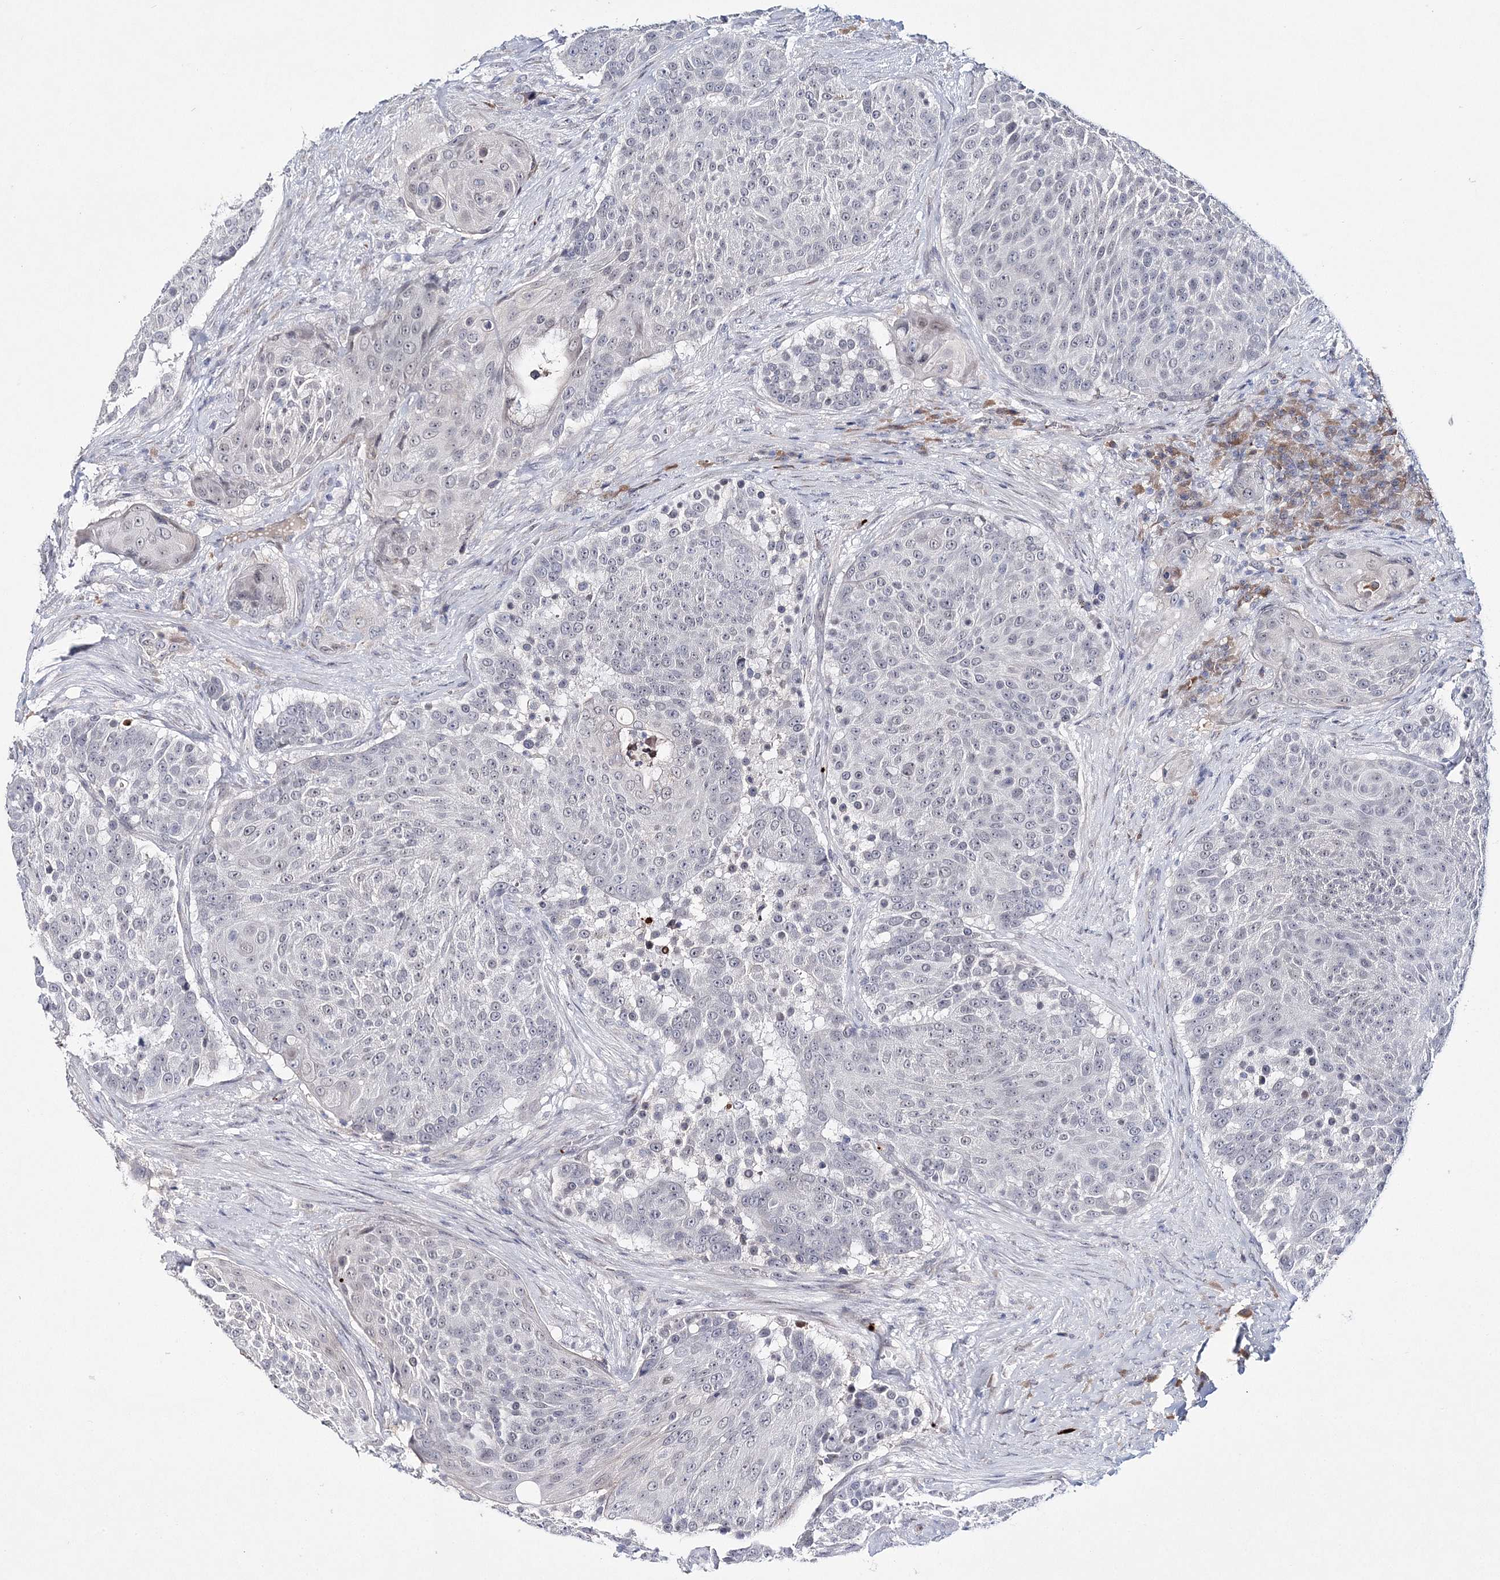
{"staining": {"intensity": "weak", "quantity": "<25%", "location": "nuclear"}, "tissue": "urothelial cancer", "cell_type": "Tumor cells", "image_type": "cancer", "snomed": [{"axis": "morphology", "description": "Urothelial carcinoma, High grade"}, {"axis": "topography", "description": "Urinary bladder"}], "caption": "High power microscopy photomicrograph of an IHC image of urothelial cancer, revealing no significant positivity in tumor cells.", "gene": "MYOZ2", "patient": {"sex": "female", "age": 63}}